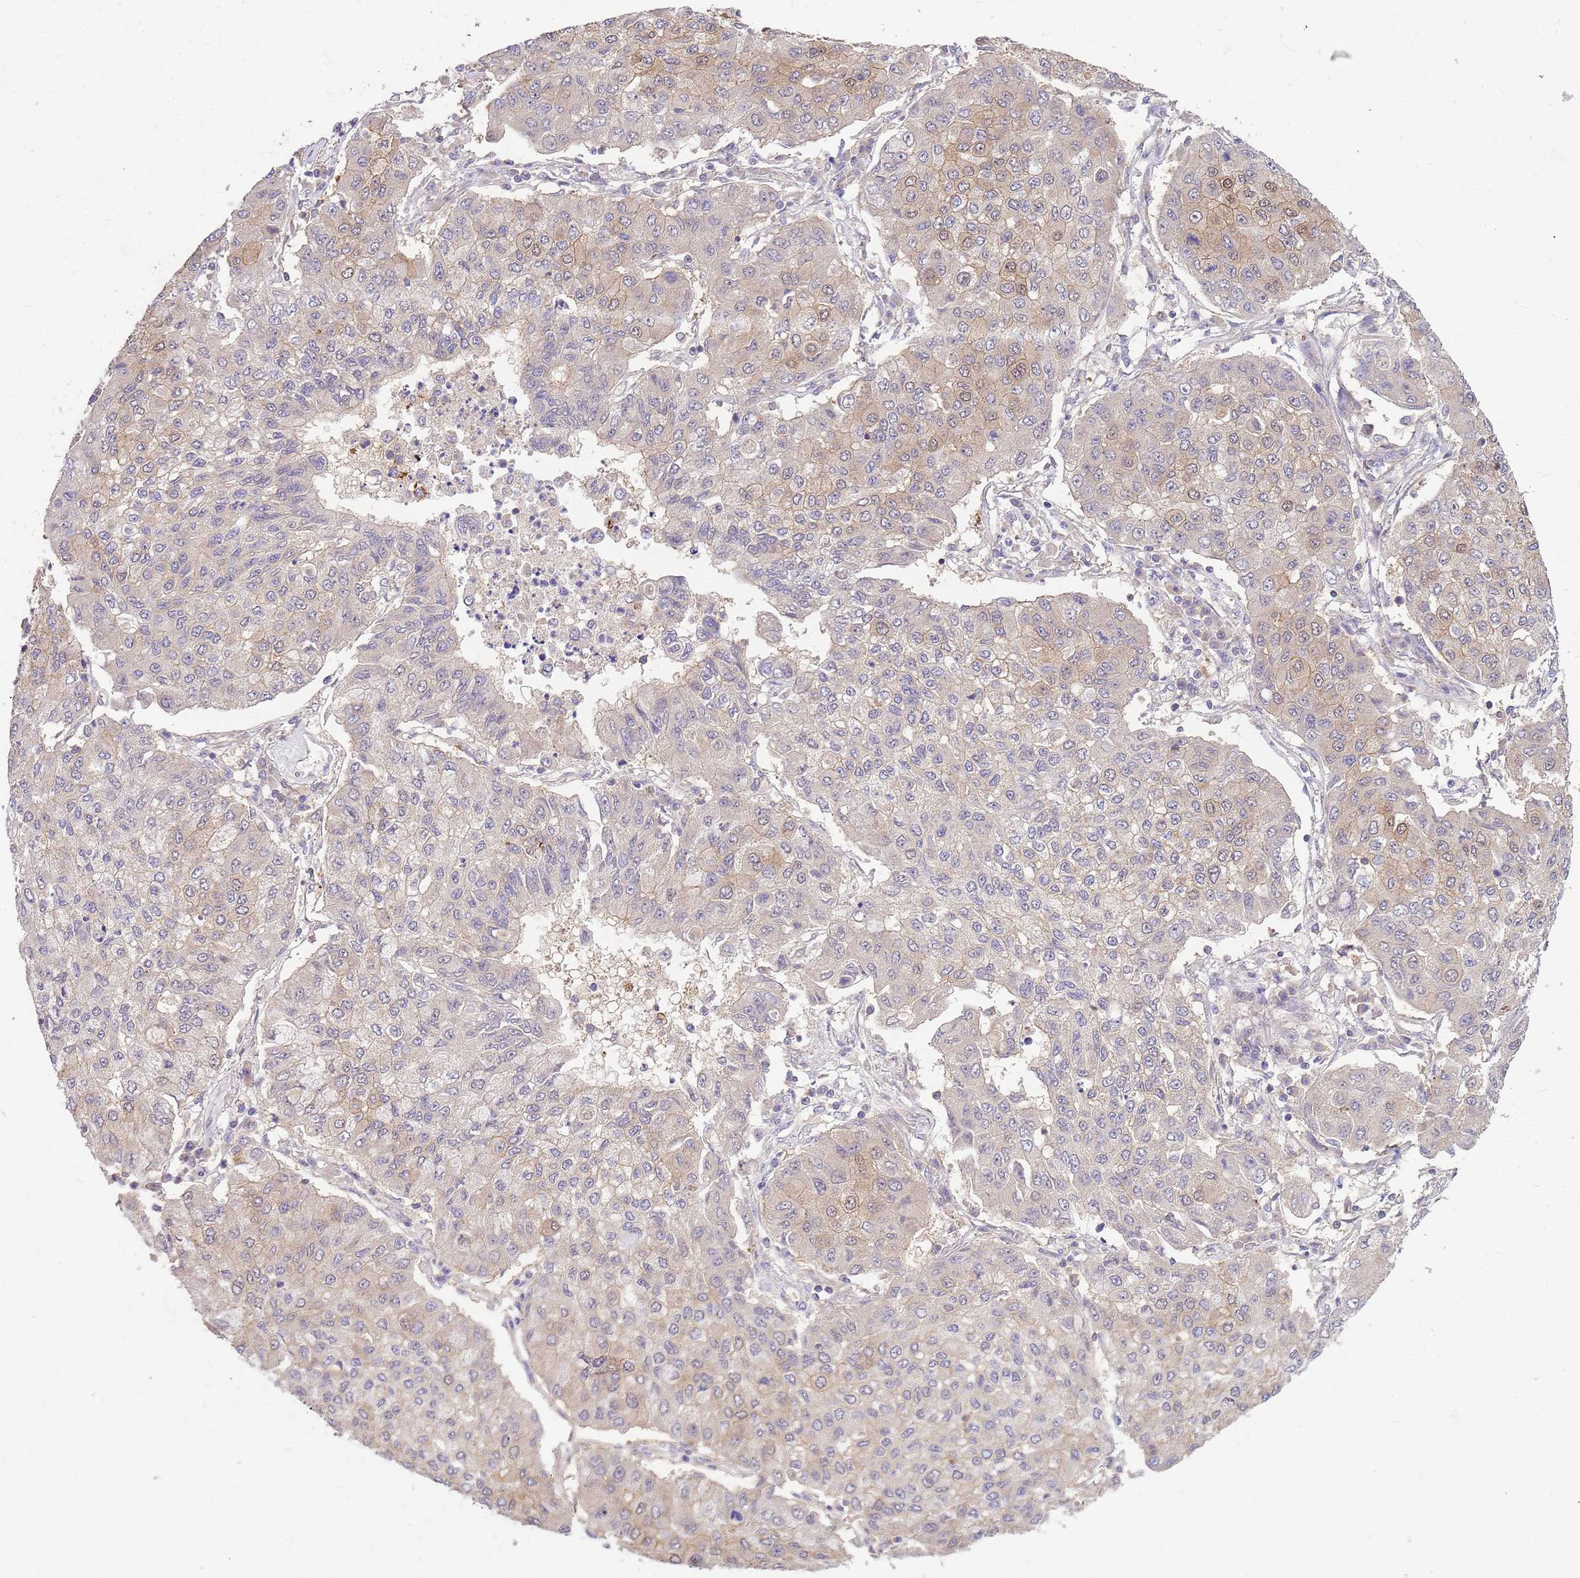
{"staining": {"intensity": "moderate", "quantity": "<25%", "location": "cytoplasmic/membranous,nuclear"}, "tissue": "lung cancer", "cell_type": "Tumor cells", "image_type": "cancer", "snomed": [{"axis": "morphology", "description": "Squamous cell carcinoma, NOS"}, {"axis": "topography", "description": "Lung"}], "caption": "The image exhibits immunohistochemical staining of lung squamous cell carcinoma. There is moderate cytoplasmic/membranous and nuclear expression is present in about <25% of tumor cells. Using DAB (brown) and hematoxylin (blue) stains, captured at high magnification using brightfield microscopy.", "gene": "MVD", "patient": {"sex": "male", "age": 74}}